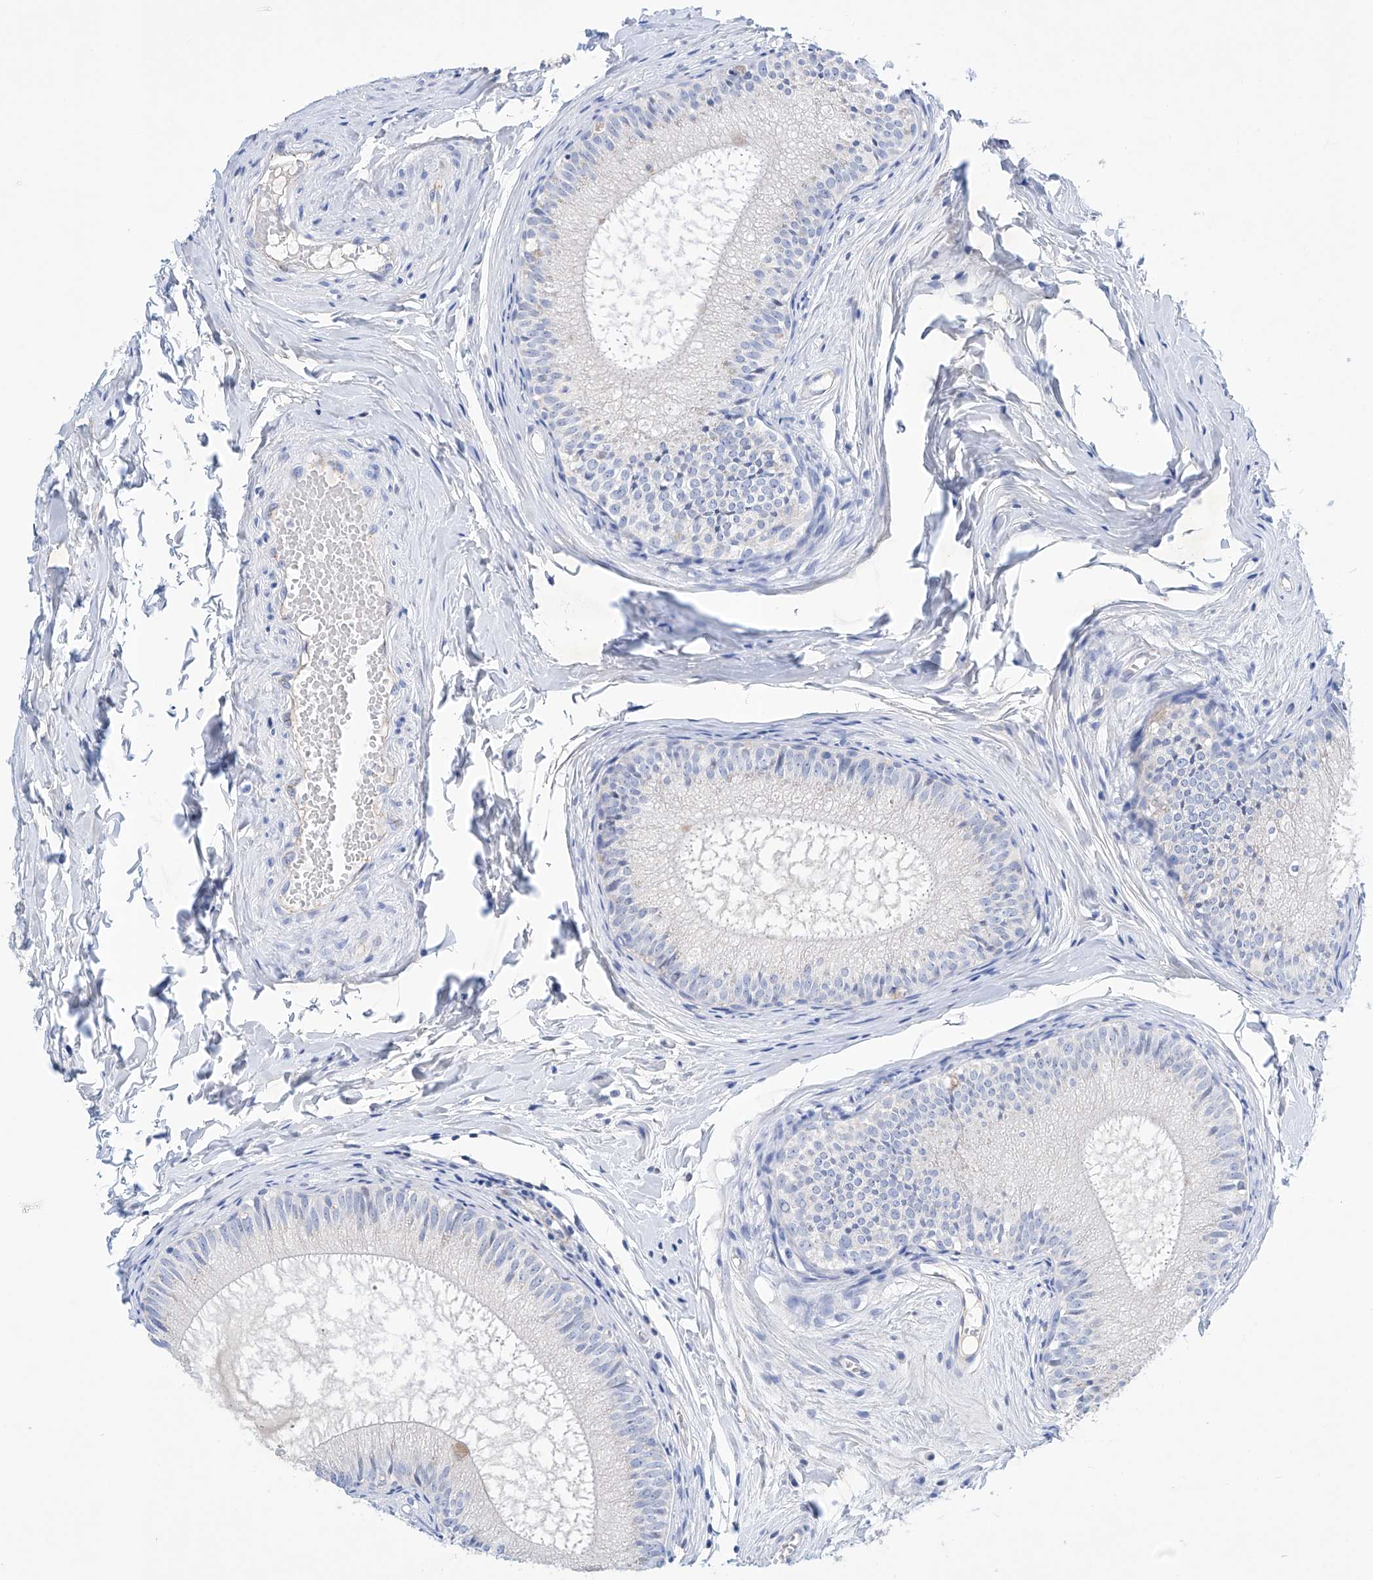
{"staining": {"intensity": "negative", "quantity": "none", "location": "none"}, "tissue": "epididymis", "cell_type": "Glandular cells", "image_type": "normal", "snomed": [{"axis": "morphology", "description": "Normal tissue, NOS"}, {"axis": "topography", "description": "Epididymis"}], "caption": "The IHC image has no significant staining in glandular cells of epididymis.", "gene": "ETV7", "patient": {"sex": "male", "age": 34}}